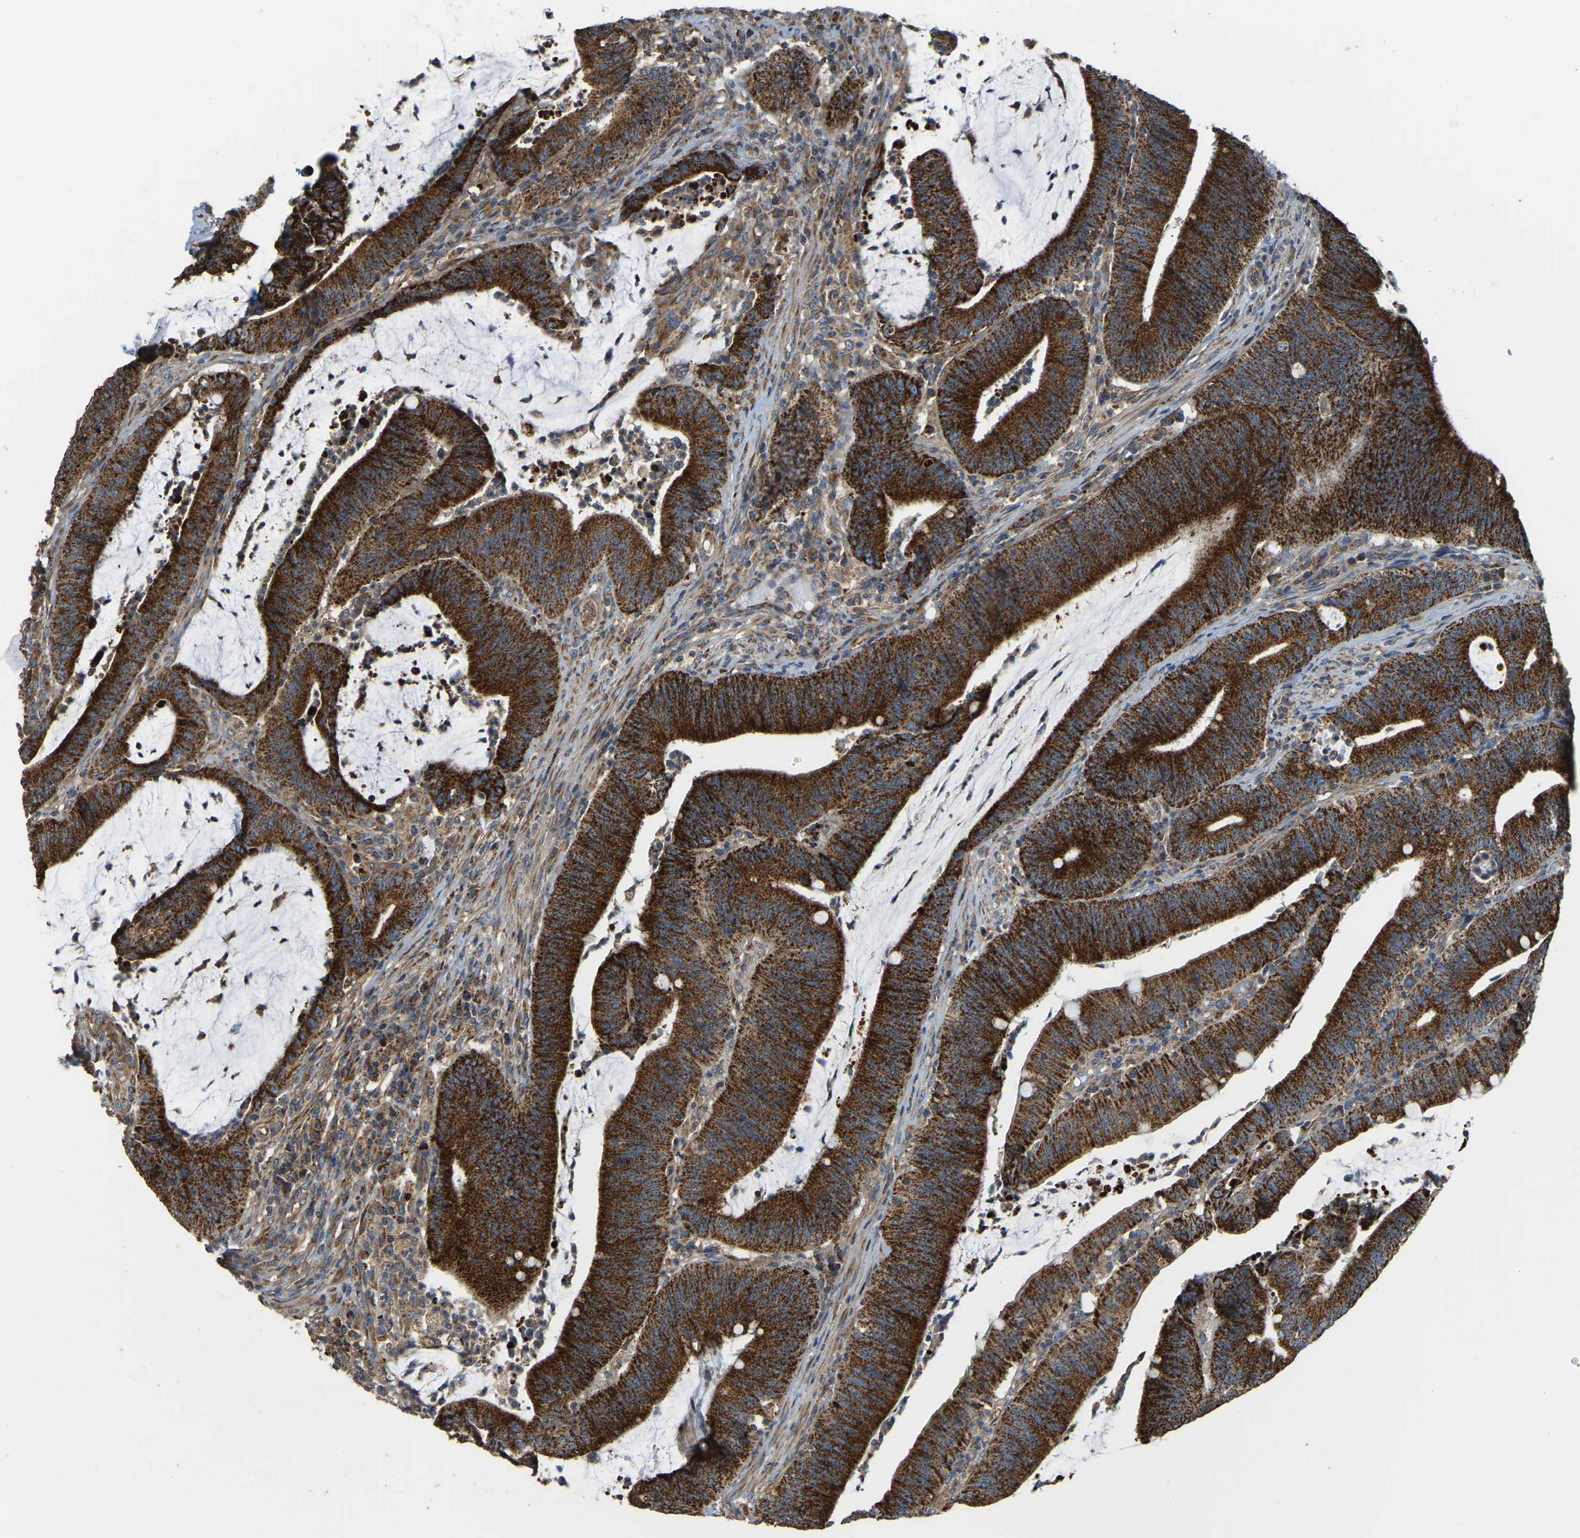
{"staining": {"intensity": "strong", "quantity": ">75%", "location": "cytoplasmic/membranous"}, "tissue": "colorectal cancer", "cell_type": "Tumor cells", "image_type": "cancer", "snomed": [{"axis": "morphology", "description": "Normal tissue, NOS"}, {"axis": "morphology", "description": "Adenocarcinoma, NOS"}, {"axis": "topography", "description": "Rectum"}], "caption": "Human colorectal cancer (adenocarcinoma) stained with a protein marker exhibits strong staining in tumor cells.", "gene": "PSMD7", "patient": {"sex": "female", "age": 66}}